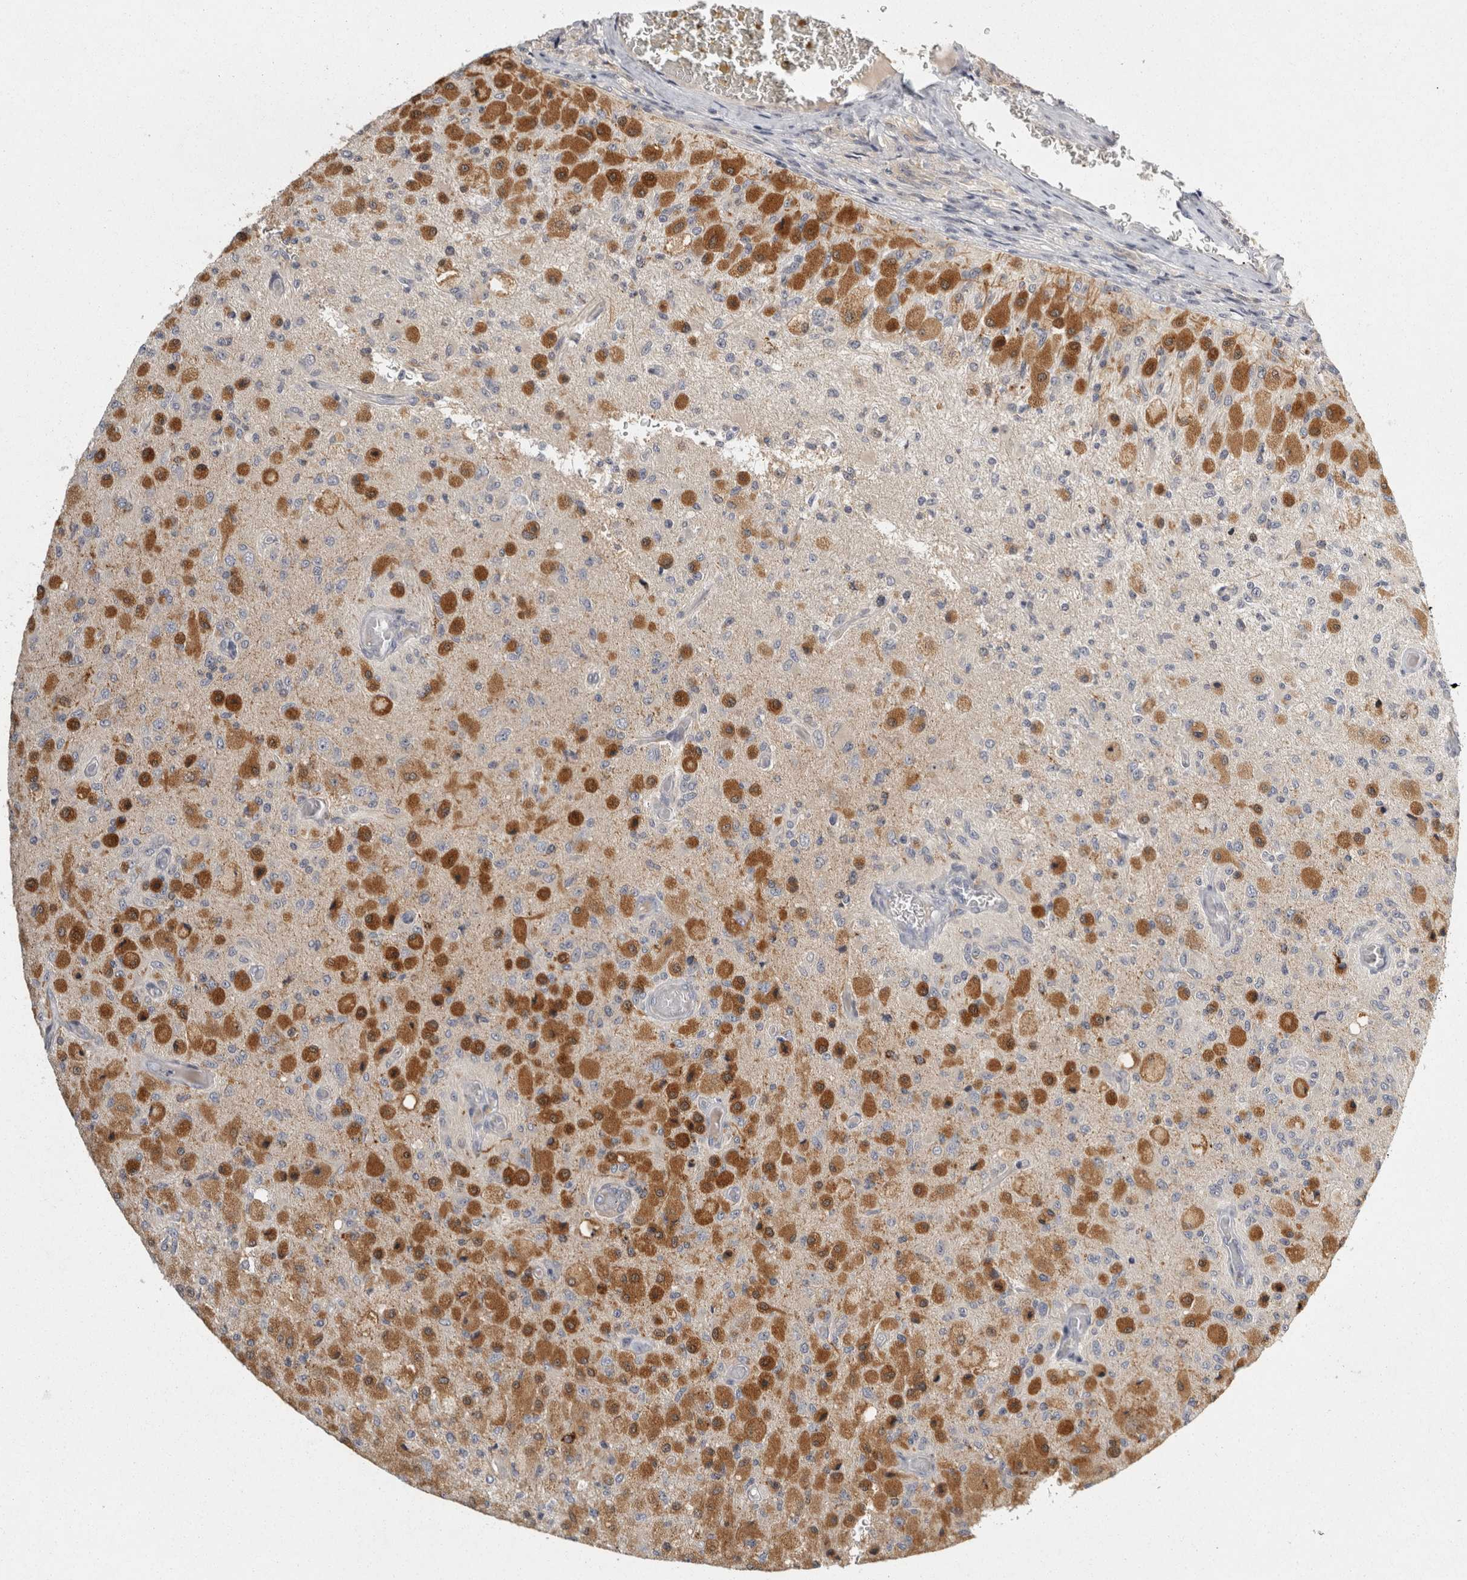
{"staining": {"intensity": "moderate", "quantity": "25%-75%", "location": "cytoplasmic/membranous"}, "tissue": "glioma", "cell_type": "Tumor cells", "image_type": "cancer", "snomed": [{"axis": "morphology", "description": "Normal tissue, NOS"}, {"axis": "morphology", "description": "Glioma, malignant, High grade"}, {"axis": "topography", "description": "Cerebral cortex"}], "caption": "Tumor cells demonstrate medium levels of moderate cytoplasmic/membranous positivity in approximately 25%-75% of cells in human malignant high-grade glioma.", "gene": "ACAT2", "patient": {"sex": "male", "age": 77}}